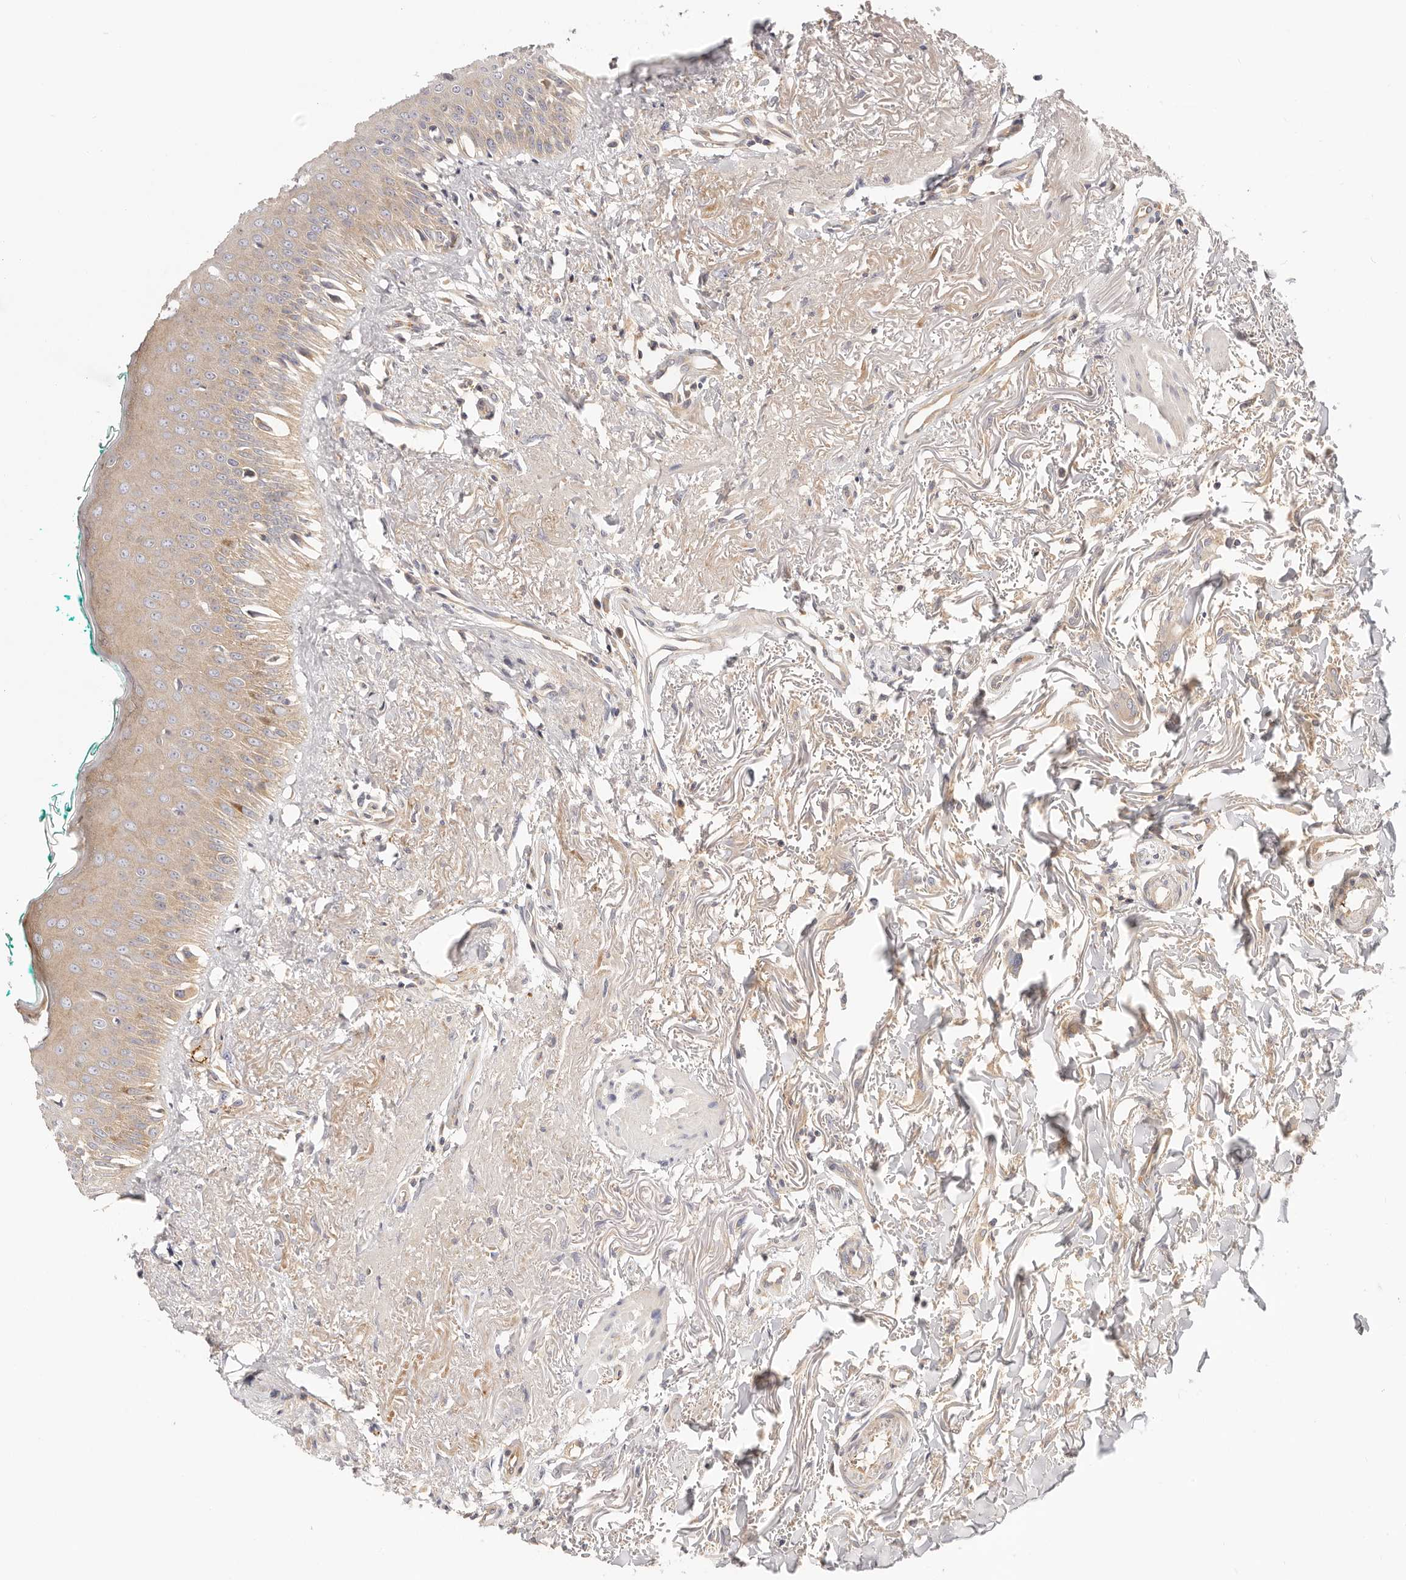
{"staining": {"intensity": "moderate", "quantity": "25%-75%", "location": "cytoplasmic/membranous"}, "tissue": "oral mucosa", "cell_type": "Squamous epithelial cells", "image_type": "normal", "snomed": [{"axis": "morphology", "description": "Normal tissue, NOS"}, {"axis": "topography", "description": "Oral tissue"}], "caption": "Moderate cytoplasmic/membranous positivity for a protein is present in approximately 25%-75% of squamous epithelial cells of normal oral mucosa using immunohistochemistry.", "gene": "KCMF1", "patient": {"sex": "female", "age": 70}}